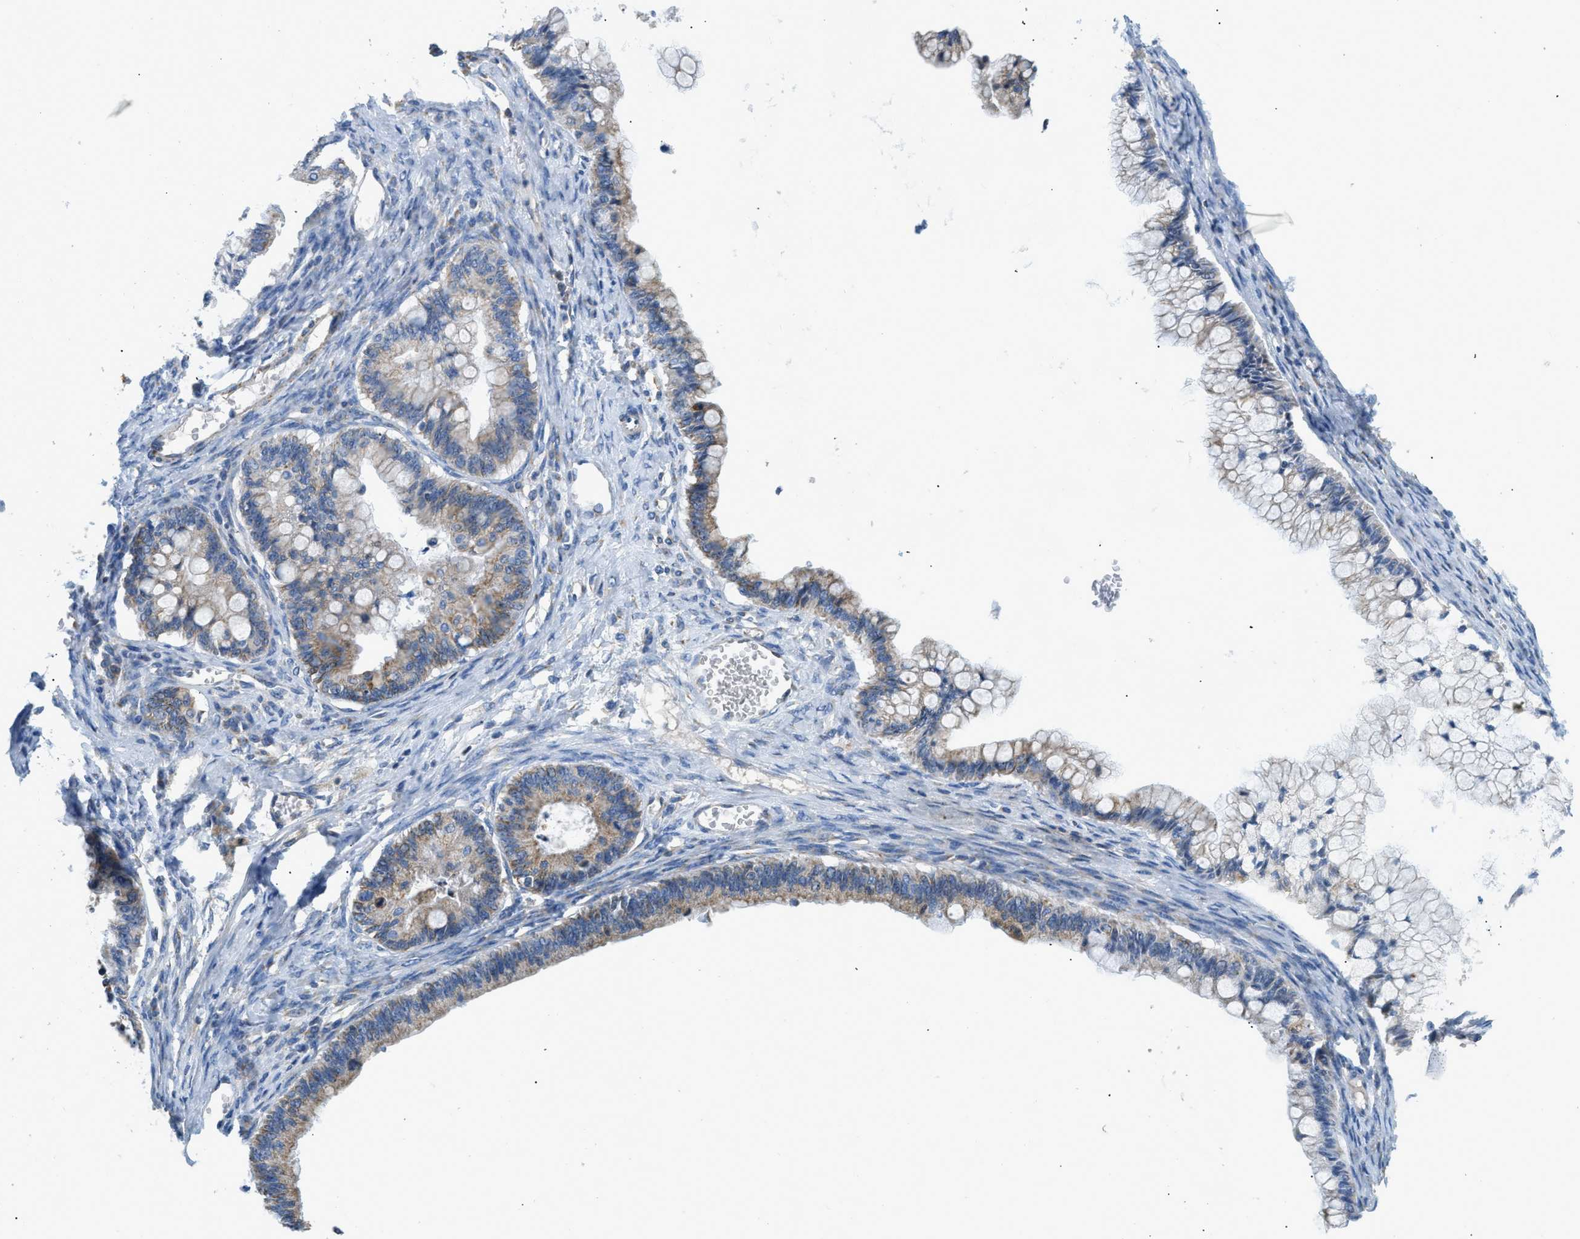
{"staining": {"intensity": "weak", "quantity": "25%-75%", "location": "cytoplasmic/membranous"}, "tissue": "ovarian cancer", "cell_type": "Tumor cells", "image_type": "cancer", "snomed": [{"axis": "morphology", "description": "Cystadenocarcinoma, mucinous, NOS"}, {"axis": "topography", "description": "Ovary"}], "caption": "Immunohistochemical staining of human ovarian mucinous cystadenocarcinoma demonstrates low levels of weak cytoplasmic/membranous protein expression in approximately 25%-75% of tumor cells.", "gene": "ACADVL", "patient": {"sex": "female", "age": 57}}